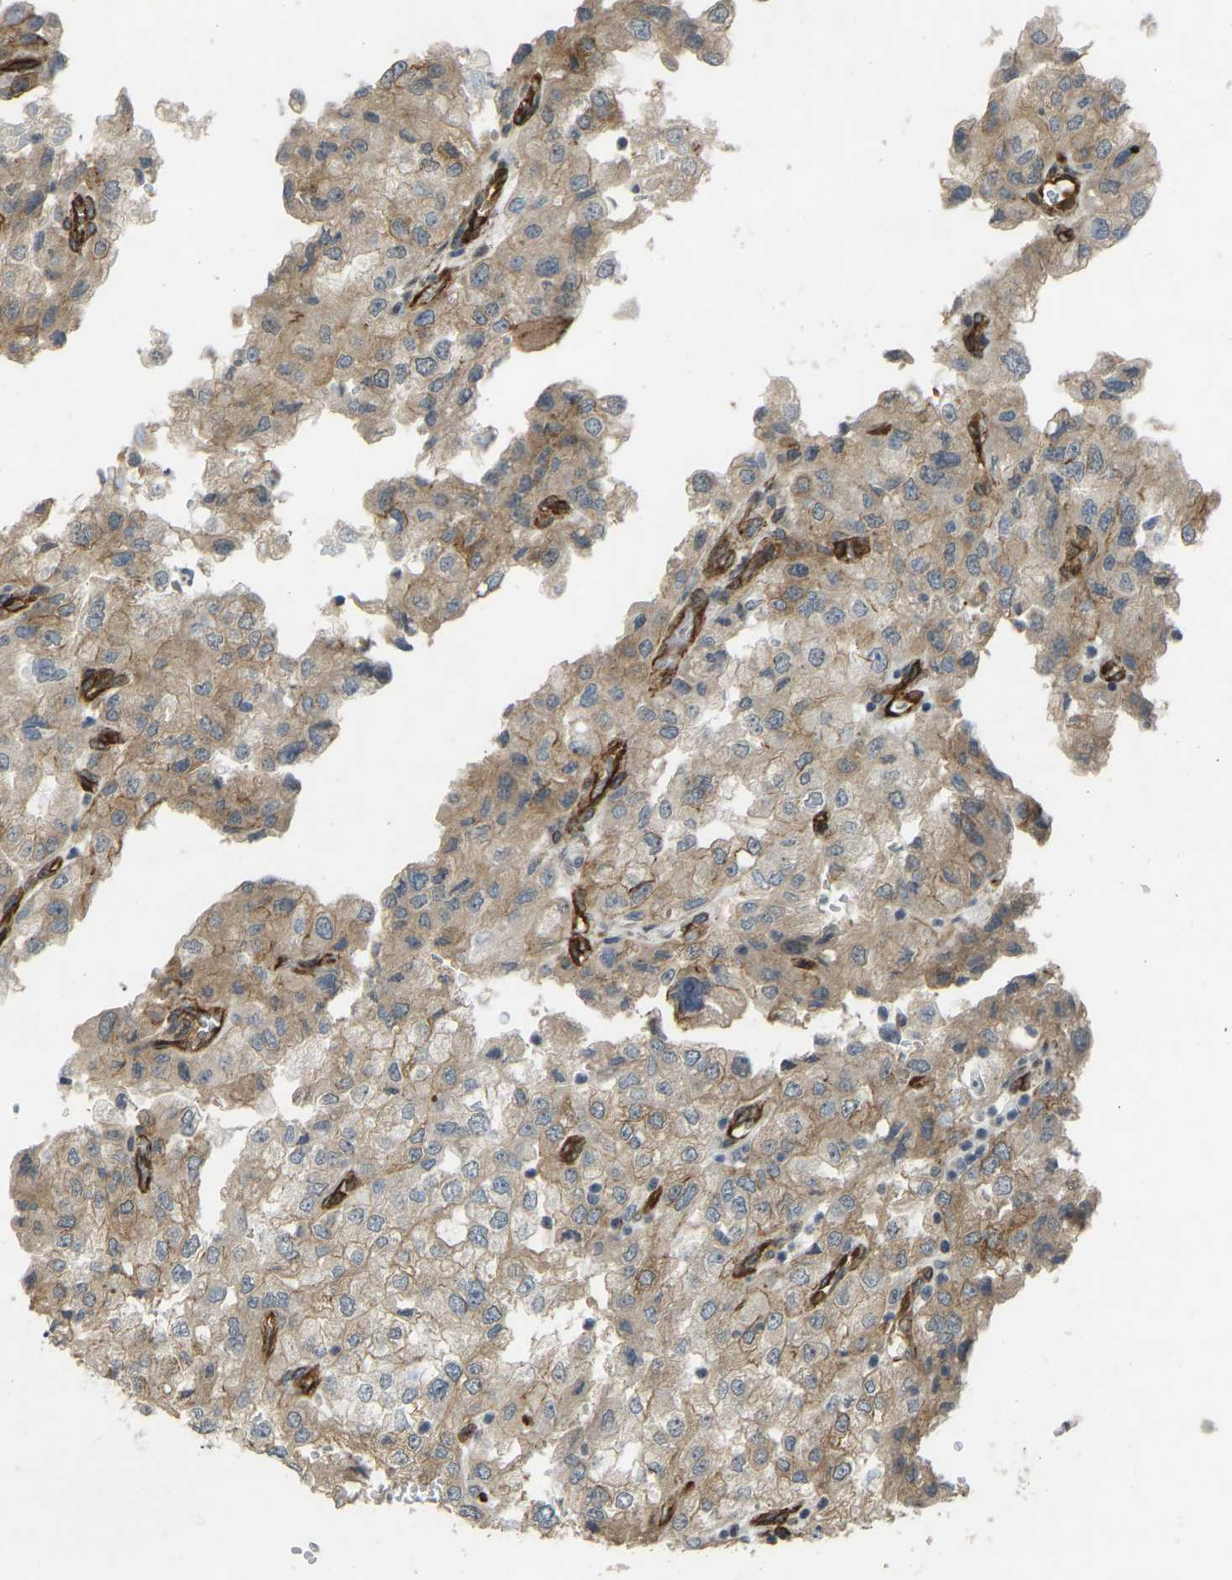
{"staining": {"intensity": "weak", "quantity": ">75%", "location": "cytoplasmic/membranous"}, "tissue": "renal cancer", "cell_type": "Tumor cells", "image_type": "cancer", "snomed": [{"axis": "morphology", "description": "Adenocarcinoma, NOS"}, {"axis": "topography", "description": "Kidney"}], "caption": "Renal cancer was stained to show a protein in brown. There is low levels of weak cytoplasmic/membranous staining in approximately >75% of tumor cells. The staining was performed using DAB to visualize the protein expression in brown, while the nuclei were stained in blue with hematoxylin (Magnification: 20x).", "gene": "NMB", "patient": {"sex": "female", "age": 54}}